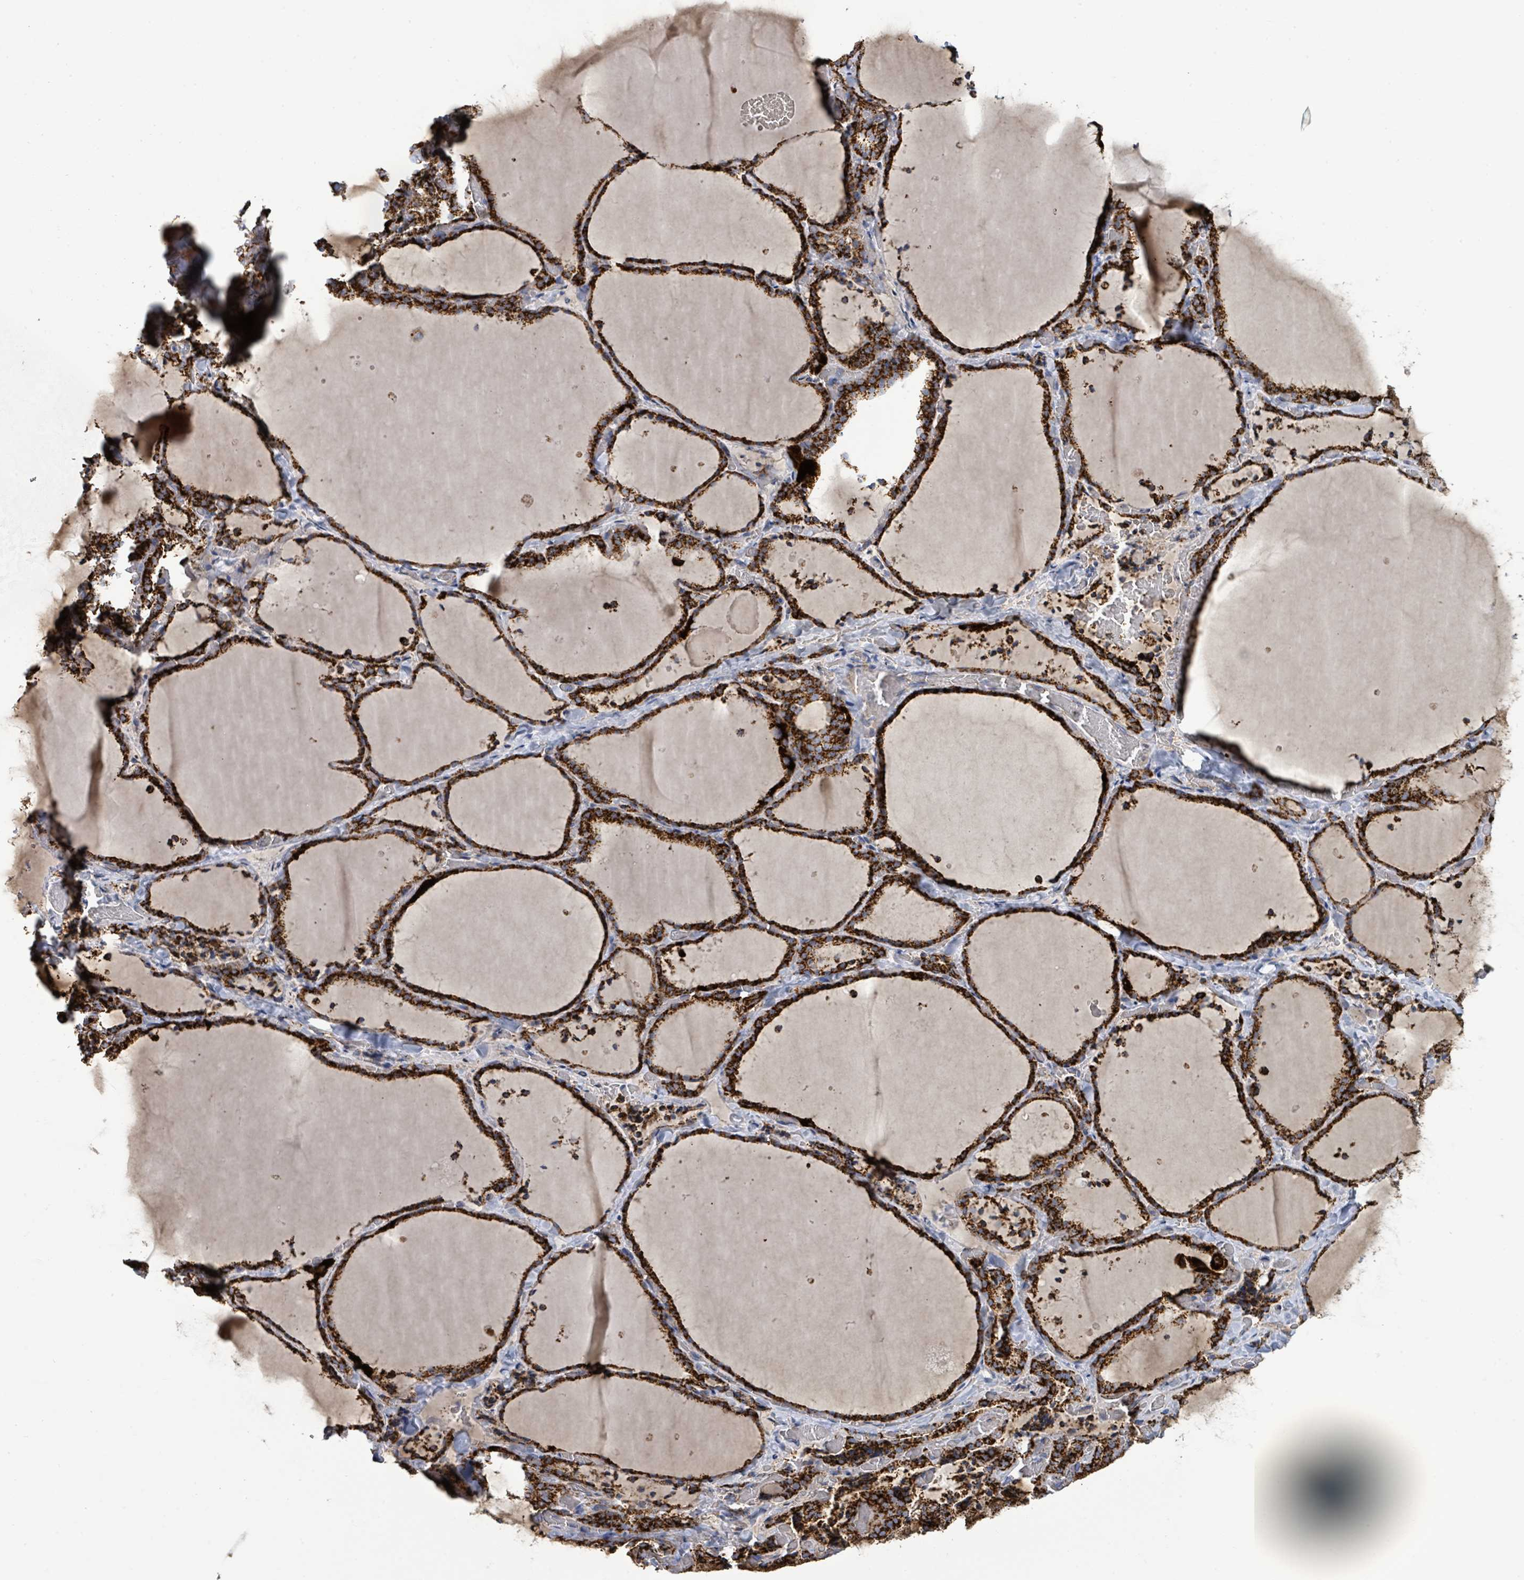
{"staining": {"intensity": "strong", "quantity": ">75%", "location": "cytoplasmic/membranous"}, "tissue": "thyroid gland", "cell_type": "Glandular cells", "image_type": "normal", "snomed": [{"axis": "morphology", "description": "Normal tissue, NOS"}, {"axis": "topography", "description": "Thyroid gland"}], "caption": "Protein expression analysis of unremarkable thyroid gland shows strong cytoplasmic/membranous expression in about >75% of glandular cells.", "gene": "SUCLG2", "patient": {"sex": "female", "age": 22}}